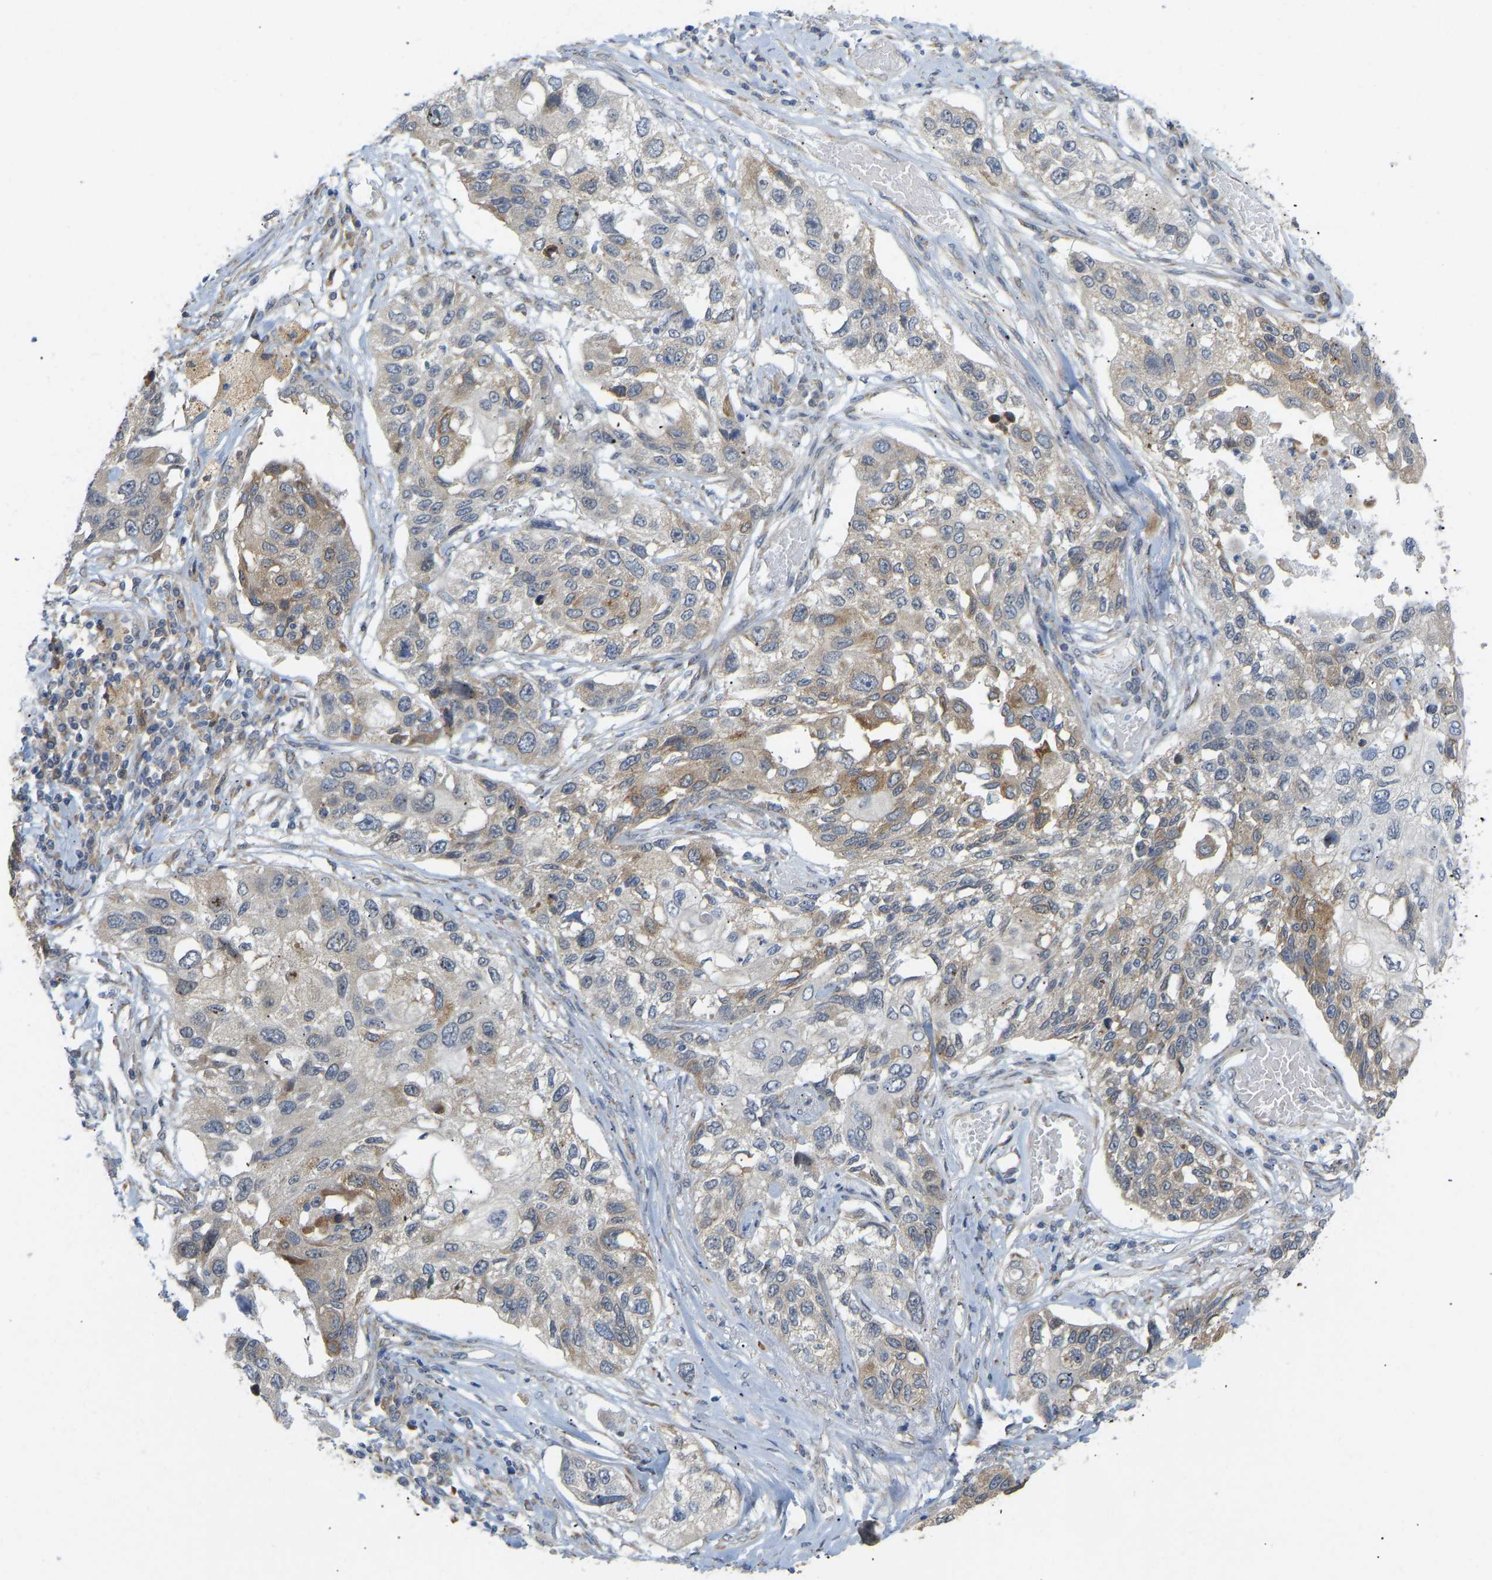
{"staining": {"intensity": "moderate", "quantity": "<25%", "location": "cytoplasmic/membranous"}, "tissue": "lung cancer", "cell_type": "Tumor cells", "image_type": "cancer", "snomed": [{"axis": "morphology", "description": "Squamous cell carcinoma, NOS"}, {"axis": "topography", "description": "Lung"}], "caption": "IHC (DAB) staining of human squamous cell carcinoma (lung) exhibits moderate cytoplasmic/membranous protein expression in approximately <25% of tumor cells. (DAB (3,3'-diaminobenzidine) IHC, brown staining for protein, blue staining for nuclei).", "gene": "BEND3", "patient": {"sex": "male", "age": 71}}